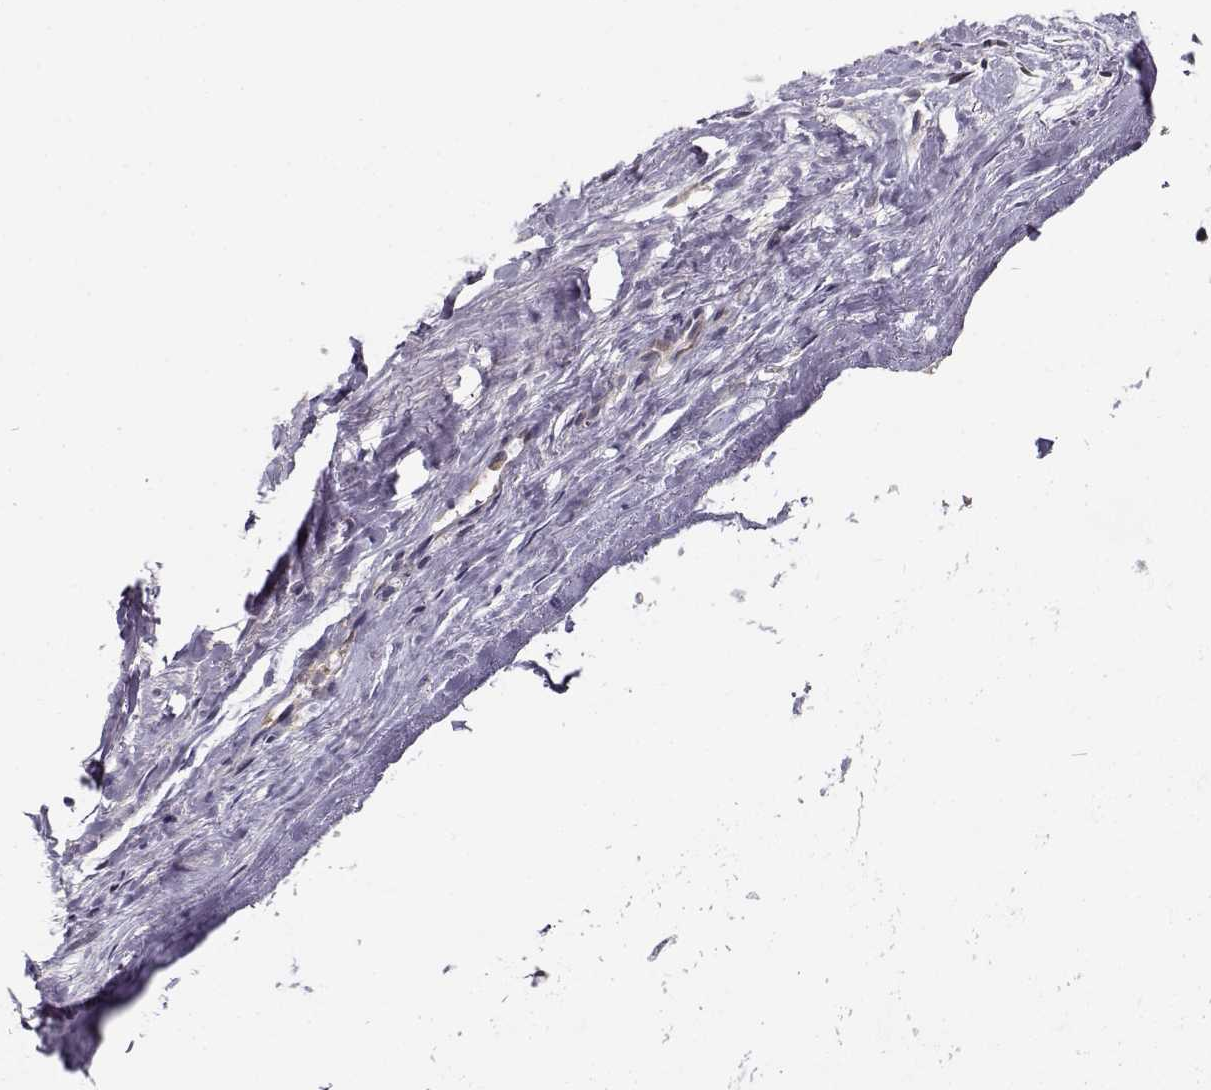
{"staining": {"intensity": "negative", "quantity": "none", "location": "none"}, "tissue": "soft tissue", "cell_type": "Fibroblasts", "image_type": "normal", "snomed": [{"axis": "morphology", "description": "Normal tissue, NOS"}, {"axis": "topography", "description": "Cartilage tissue"}], "caption": "High magnification brightfield microscopy of unremarkable soft tissue stained with DAB (brown) and counterstained with hematoxylin (blue): fibroblasts show no significant expression. (Stains: DAB IHC with hematoxylin counter stain, Microscopy: brightfield microscopy at high magnification).", "gene": "ENTPD8", "patient": {"sex": "male", "age": 62}}